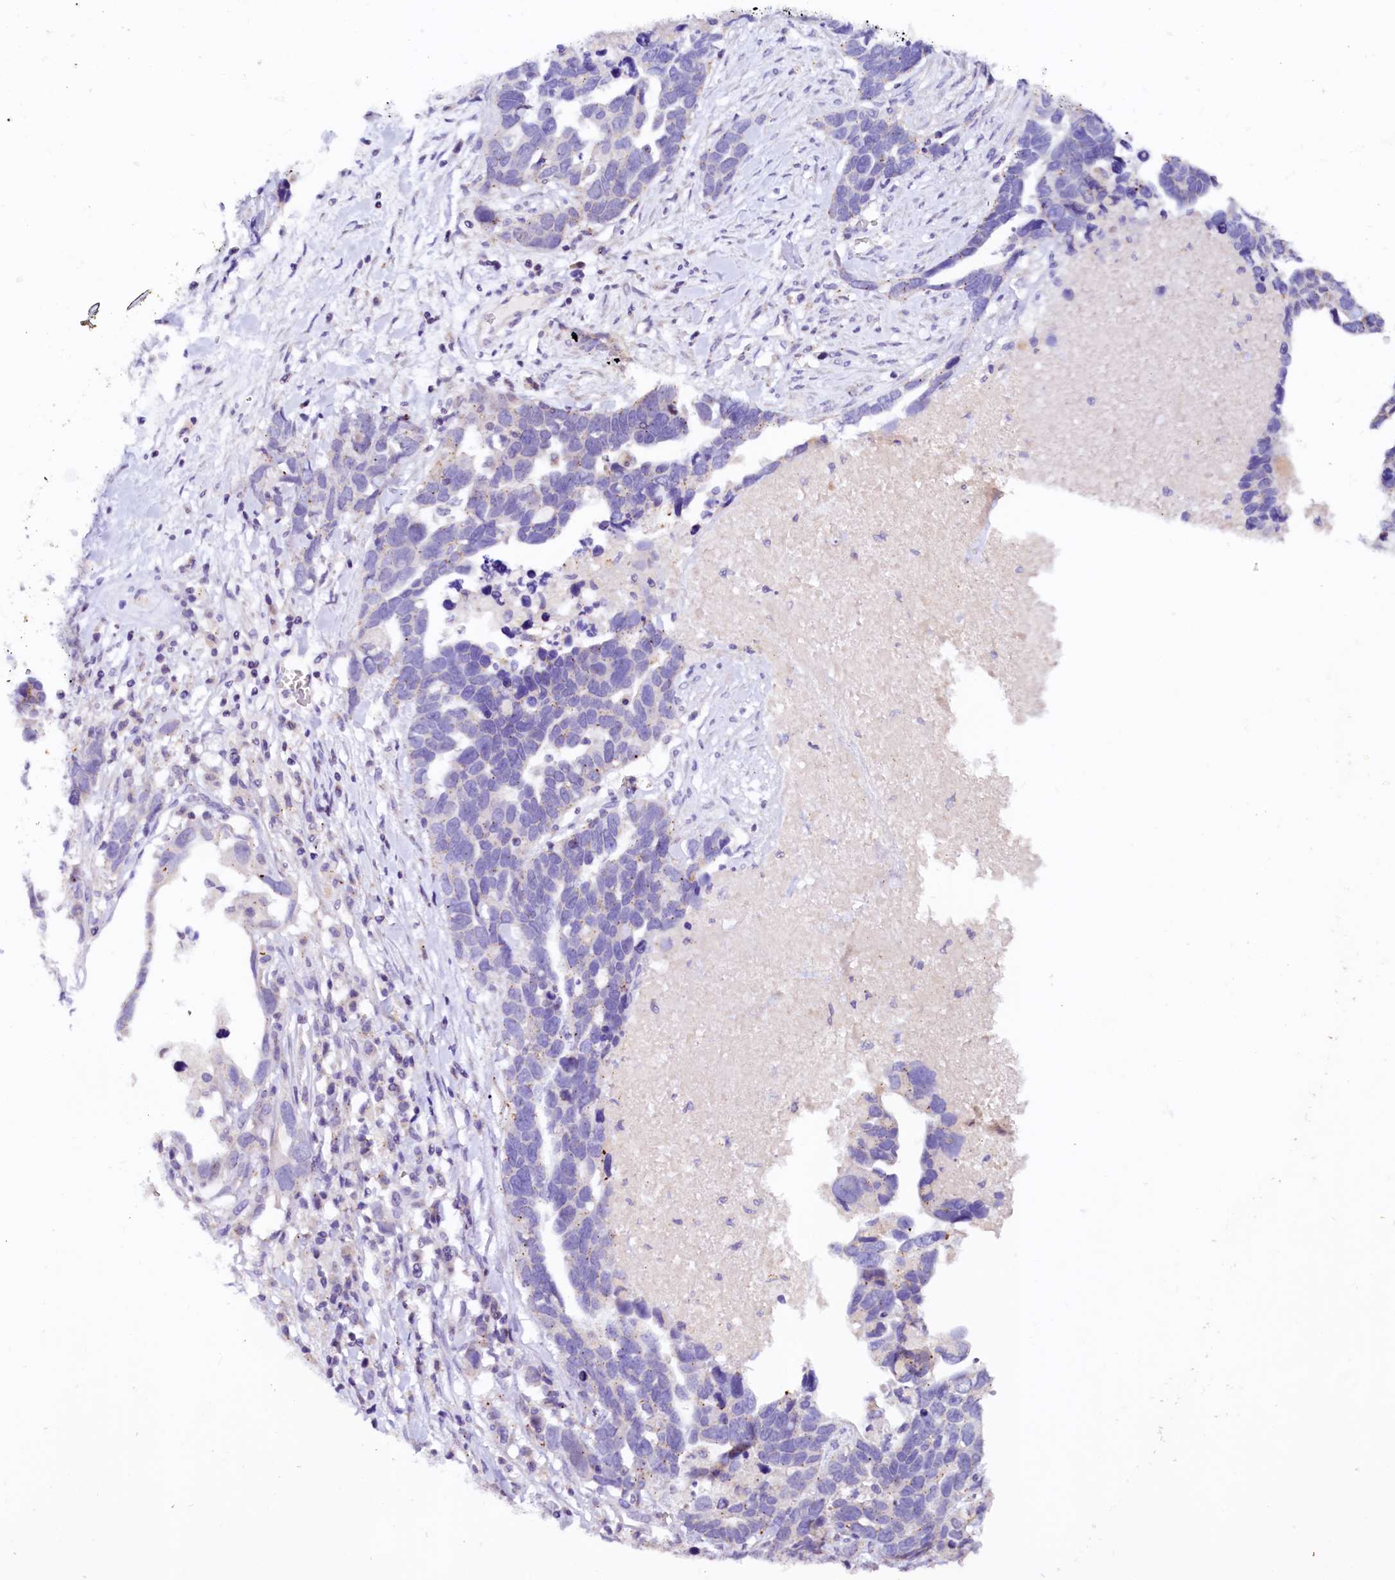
{"staining": {"intensity": "moderate", "quantity": "<25%", "location": "cytoplasmic/membranous"}, "tissue": "ovarian cancer", "cell_type": "Tumor cells", "image_type": "cancer", "snomed": [{"axis": "morphology", "description": "Cystadenocarcinoma, serous, NOS"}, {"axis": "topography", "description": "Ovary"}], "caption": "DAB immunohistochemical staining of human ovarian serous cystadenocarcinoma demonstrates moderate cytoplasmic/membranous protein expression in about <25% of tumor cells.", "gene": "NALF1", "patient": {"sex": "female", "age": 54}}